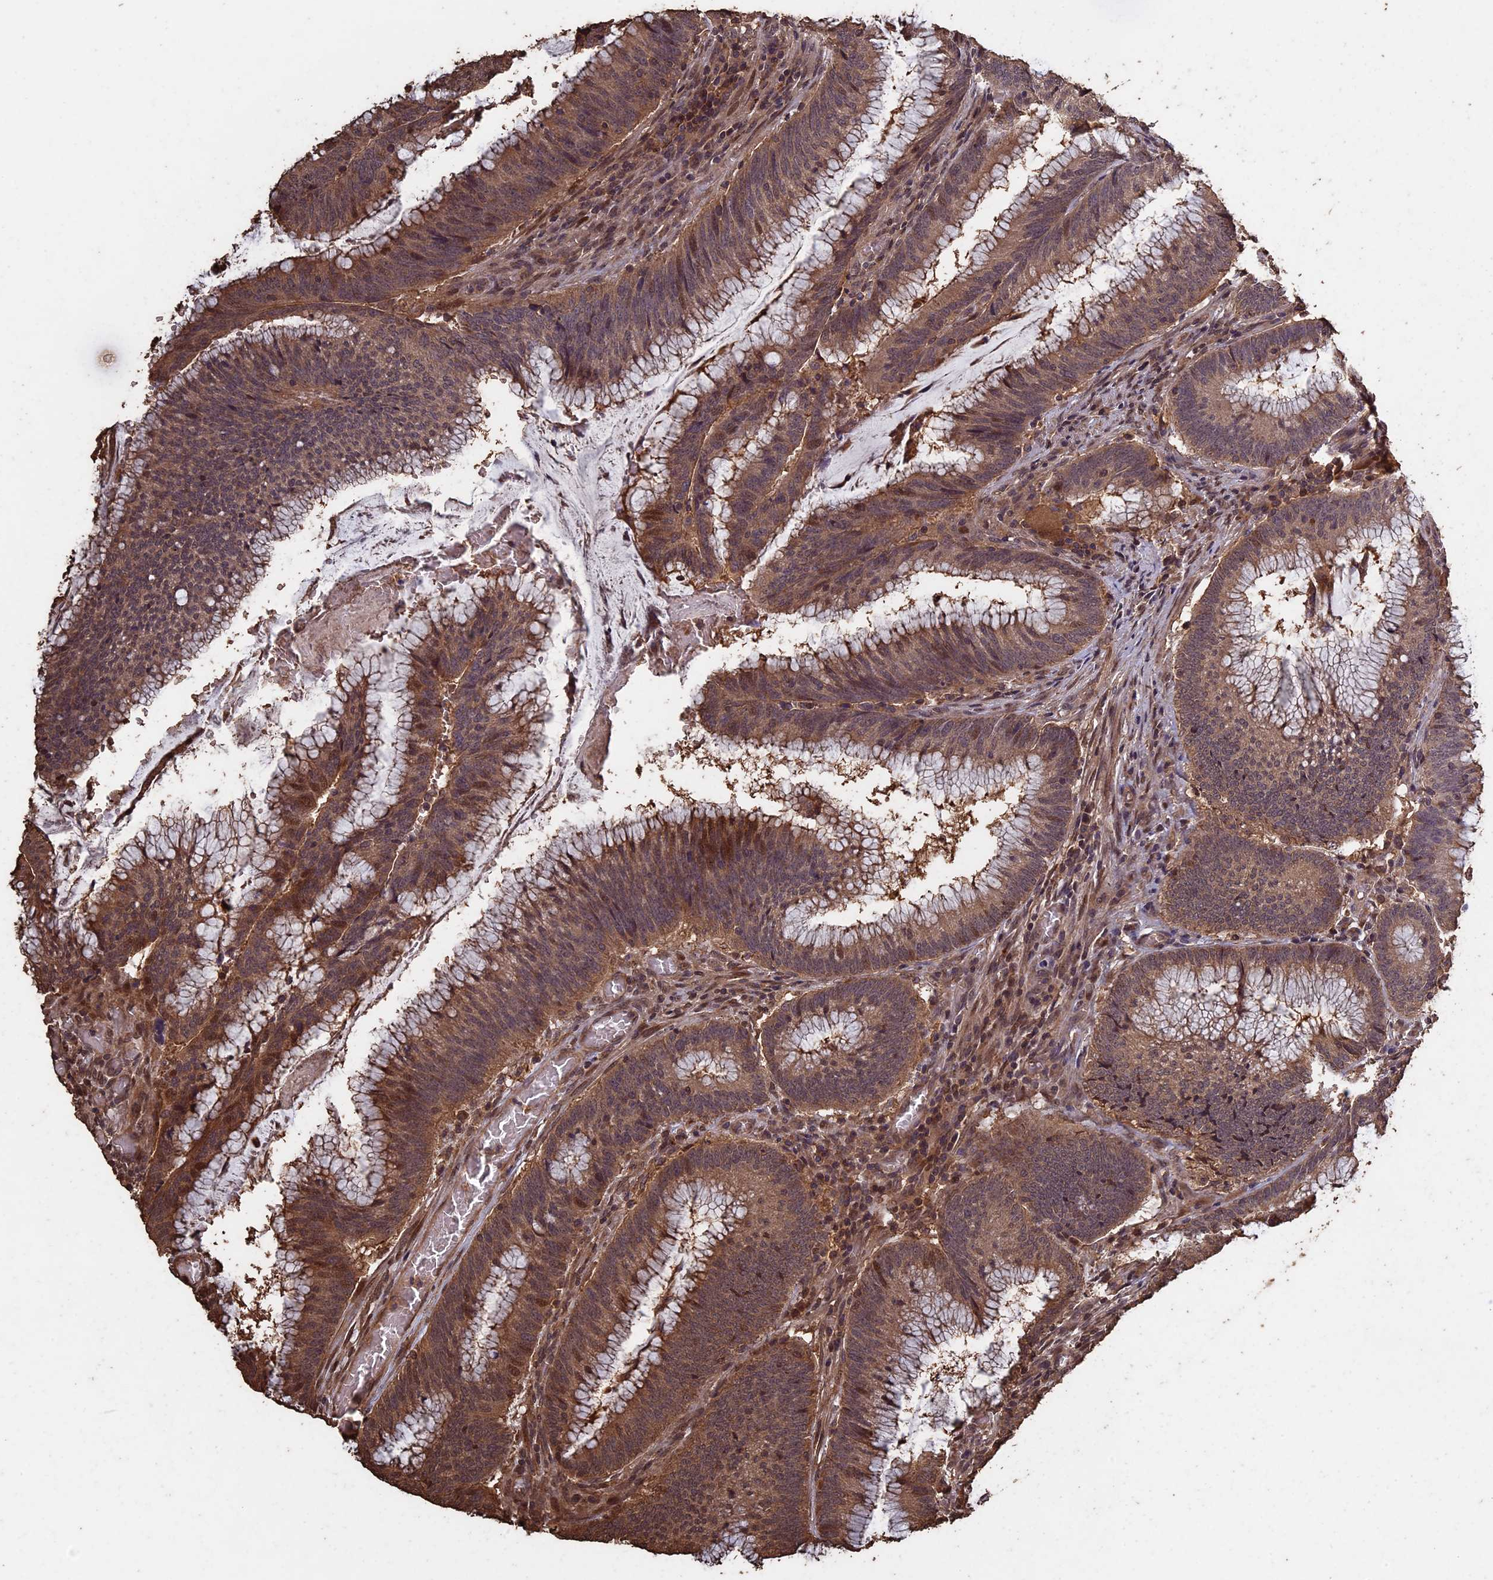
{"staining": {"intensity": "moderate", "quantity": ">75%", "location": "cytoplasmic/membranous,nuclear"}, "tissue": "colorectal cancer", "cell_type": "Tumor cells", "image_type": "cancer", "snomed": [{"axis": "morphology", "description": "Adenocarcinoma, NOS"}, {"axis": "topography", "description": "Rectum"}], "caption": "Adenocarcinoma (colorectal) stained with a protein marker shows moderate staining in tumor cells.", "gene": "HUNK", "patient": {"sex": "female", "age": 77}}